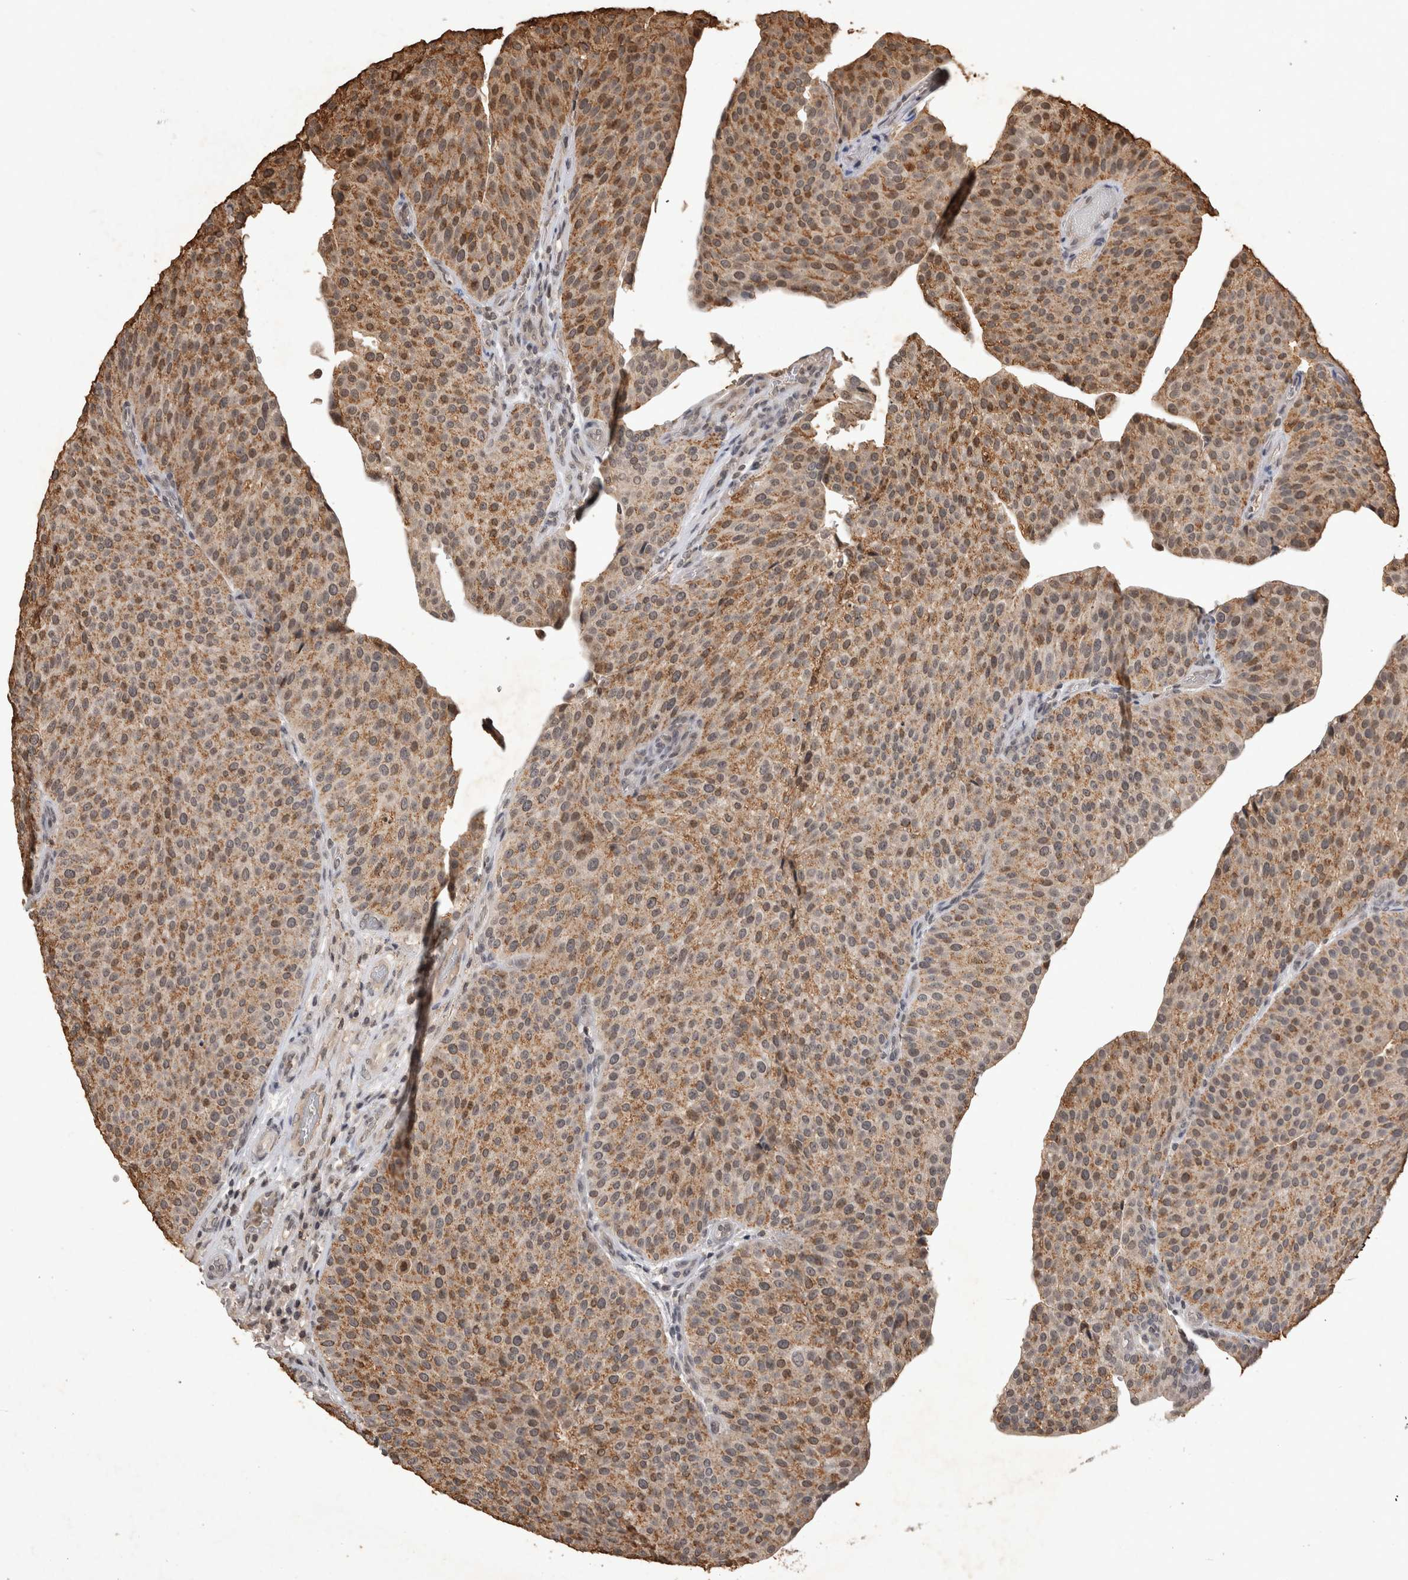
{"staining": {"intensity": "moderate", "quantity": ">75%", "location": "cytoplasmic/membranous"}, "tissue": "urothelial cancer", "cell_type": "Tumor cells", "image_type": "cancer", "snomed": [{"axis": "morphology", "description": "Normal tissue, NOS"}, {"axis": "morphology", "description": "Urothelial carcinoma, Low grade"}, {"axis": "topography", "description": "Smooth muscle"}, {"axis": "topography", "description": "Urinary bladder"}], "caption": "Immunohistochemical staining of urothelial cancer reveals moderate cytoplasmic/membranous protein positivity in about >75% of tumor cells. The staining was performed using DAB (3,3'-diaminobenzidine) to visualize the protein expression in brown, while the nuclei were stained in blue with hematoxylin (Magnification: 20x).", "gene": "HRK", "patient": {"sex": "male", "age": 60}}